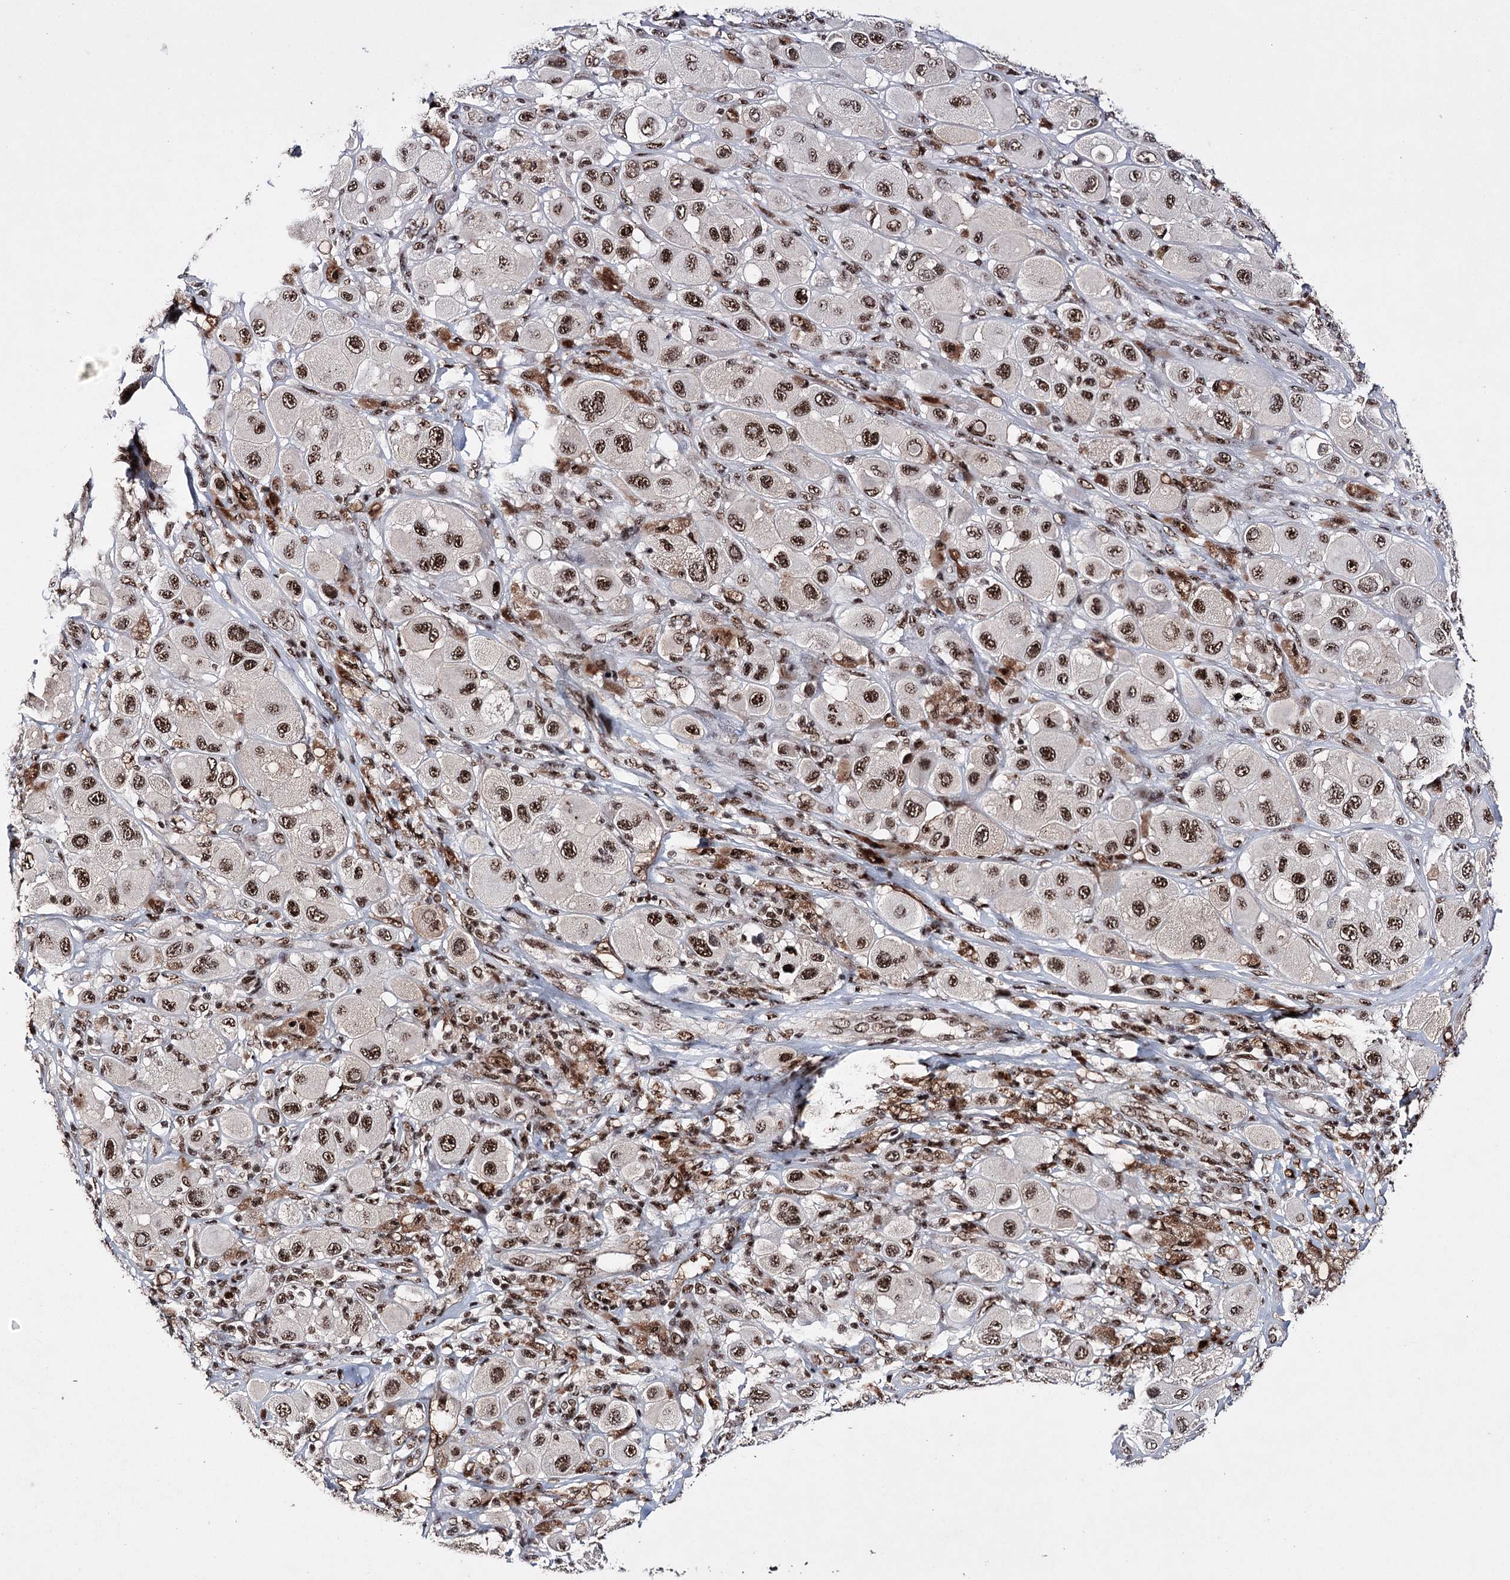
{"staining": {"intensity": "moderate", "quantity": ">75%", "location": "nuclear"}, "tissue": "melanoma", "cell_type": "Tumor cells", "image_type": "cancer", "snomed": [{"axis": "morphology", "description": "Malignant melanoma, Metastatic site"}, {"axis": "topography", "description": "Skin"}], "caption": "An IHC image of tumor tissue is shown. Protein staining in brown shows moderate nuclear positivity in melanoma within tumor cells.", "gene": "PRPF40A", "patient": {"sex": "male", "age": 41}}